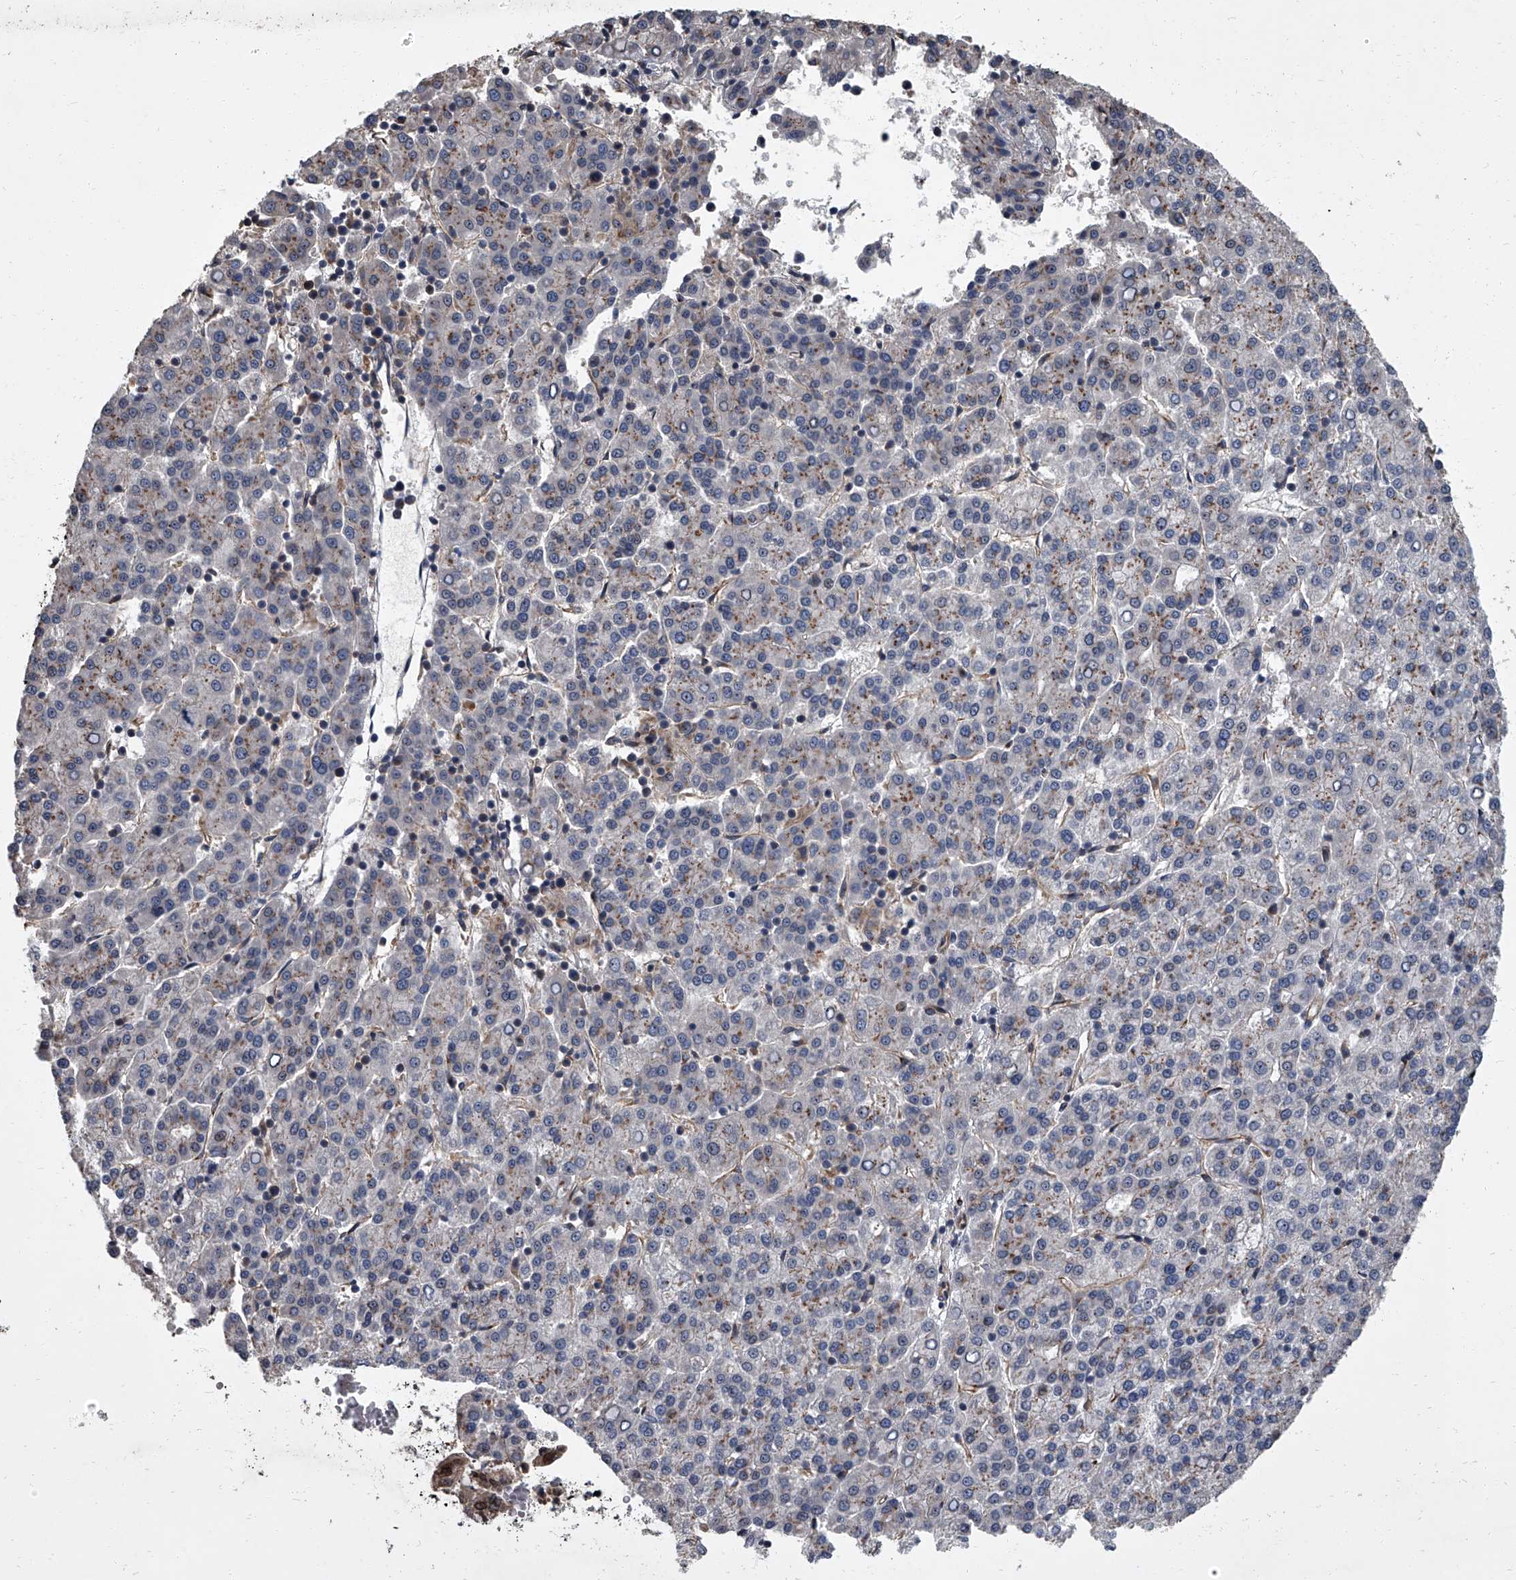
{"staining": {"intensity": "moderate", "quantity": "<25%", "location": "cytoplasmic/membranous"}, "tissue": "liver cancer", "cell_type": "Tumor cells", "image_type": "cancer", "snomed": [{"axis": "morphology", "description": "Carcinoma, Hepatocellular, NOS"}, {"axis": "topography", "description": "Liver"}], "caption": "Liver hepatocellular carcinoma was stained to show a protein in brown. There is low levels of moderate cytoplasmic/membranous expression in about <25% of tumor cells. The protein of interest is stained brown, and the nuclei are stained in blue (DAB IHC with brightfield microscopy, high magnification).", "gene": "LRRC8C", "patient": {"sex": "female", "age": 58}}